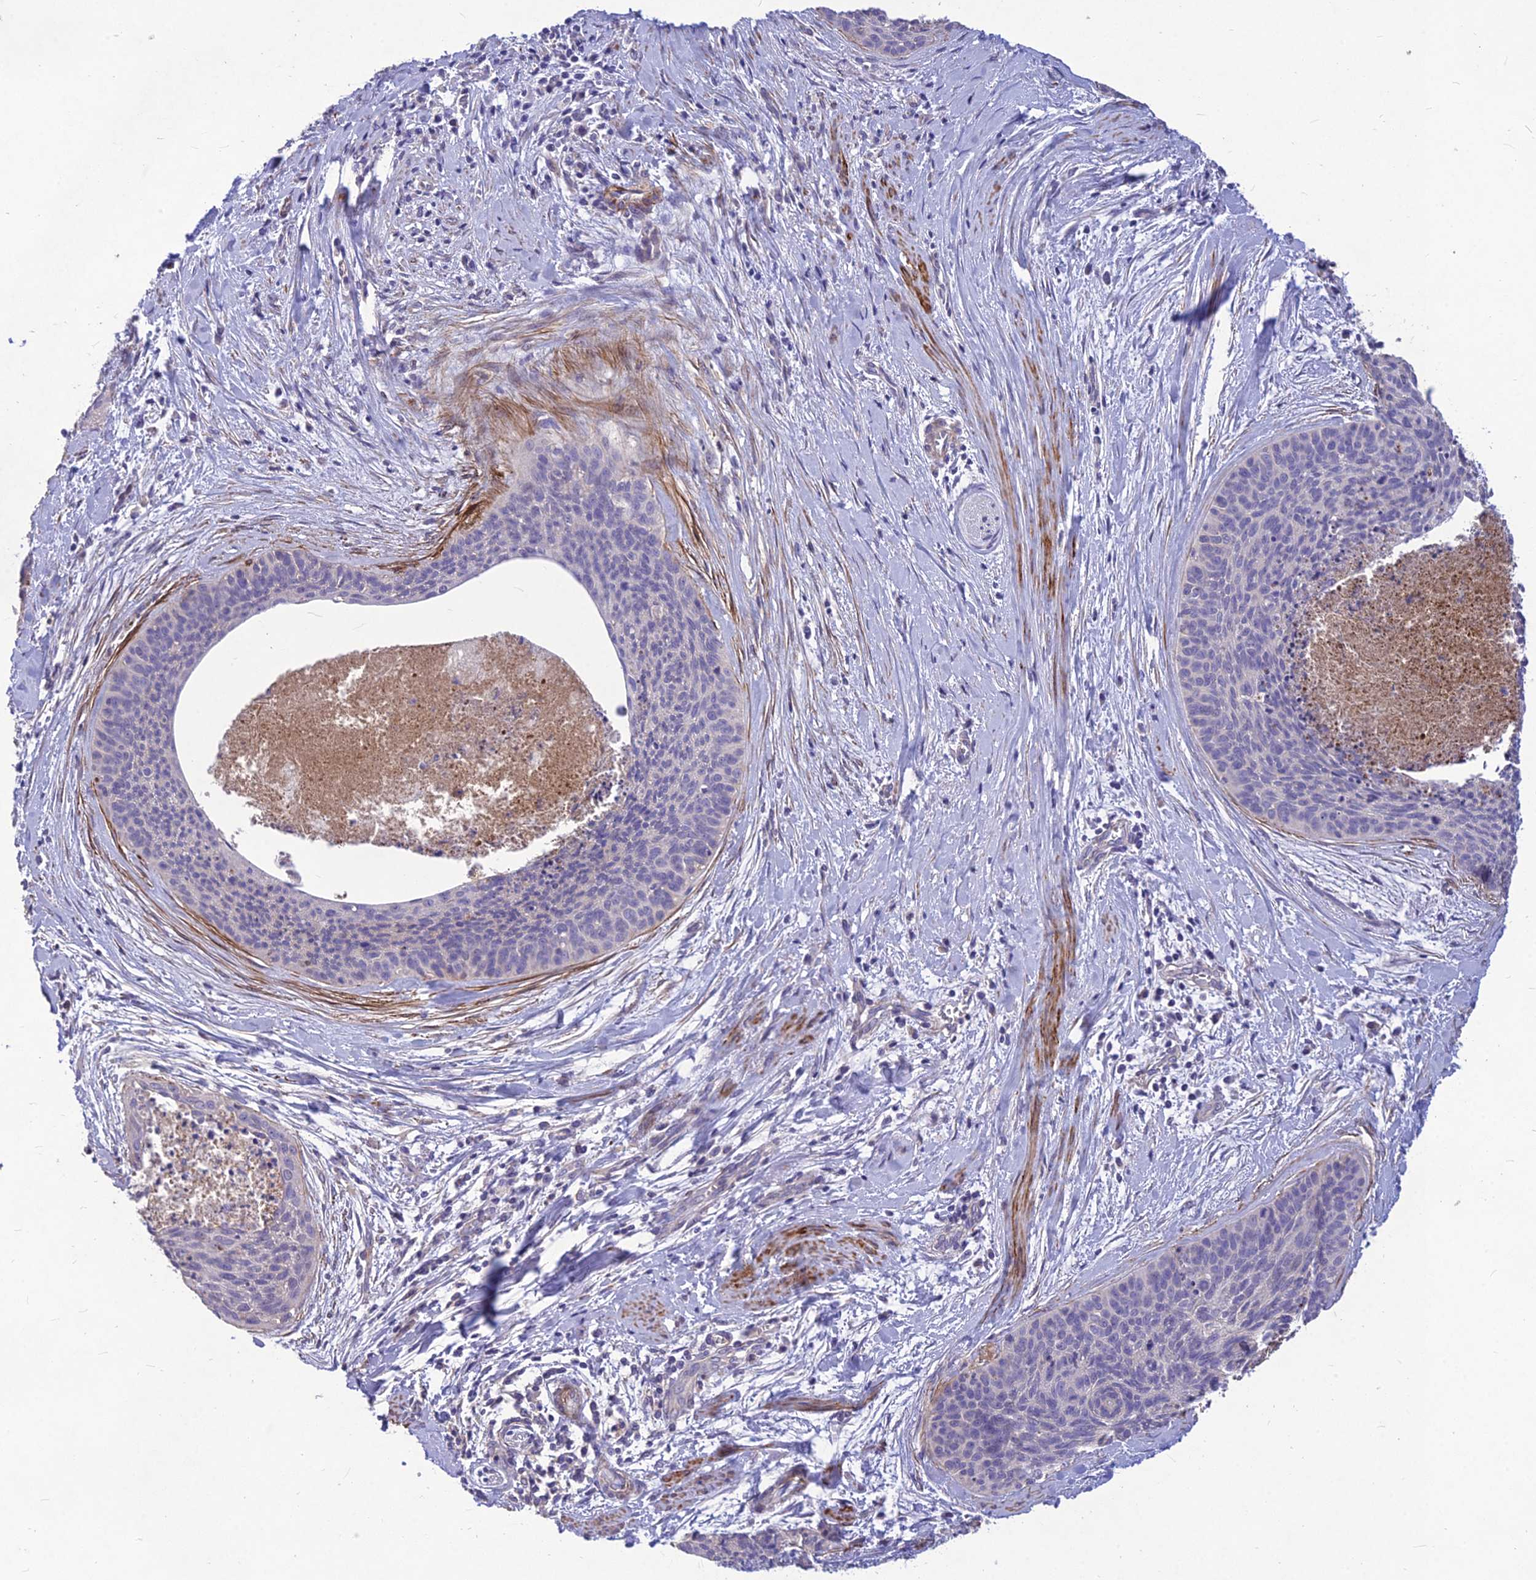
{"staining": {"intensity": "negative", "quantity": "none", "location": "none"}, "tissue": "cervical cancer", "cell_type": "Tumor cells", "image_type": "cancer", "snomed": [{"axis": "morphology", "description": "Squamous cell carcinoma, NOS"}, {"axis": "topography", "description": "Cervix"}], "caption": "Protein analysis of cervical cancer shows no significant expression in tumor cells.", "gene": "CLUH", "patient": {"sex": "female", "age": 55}}